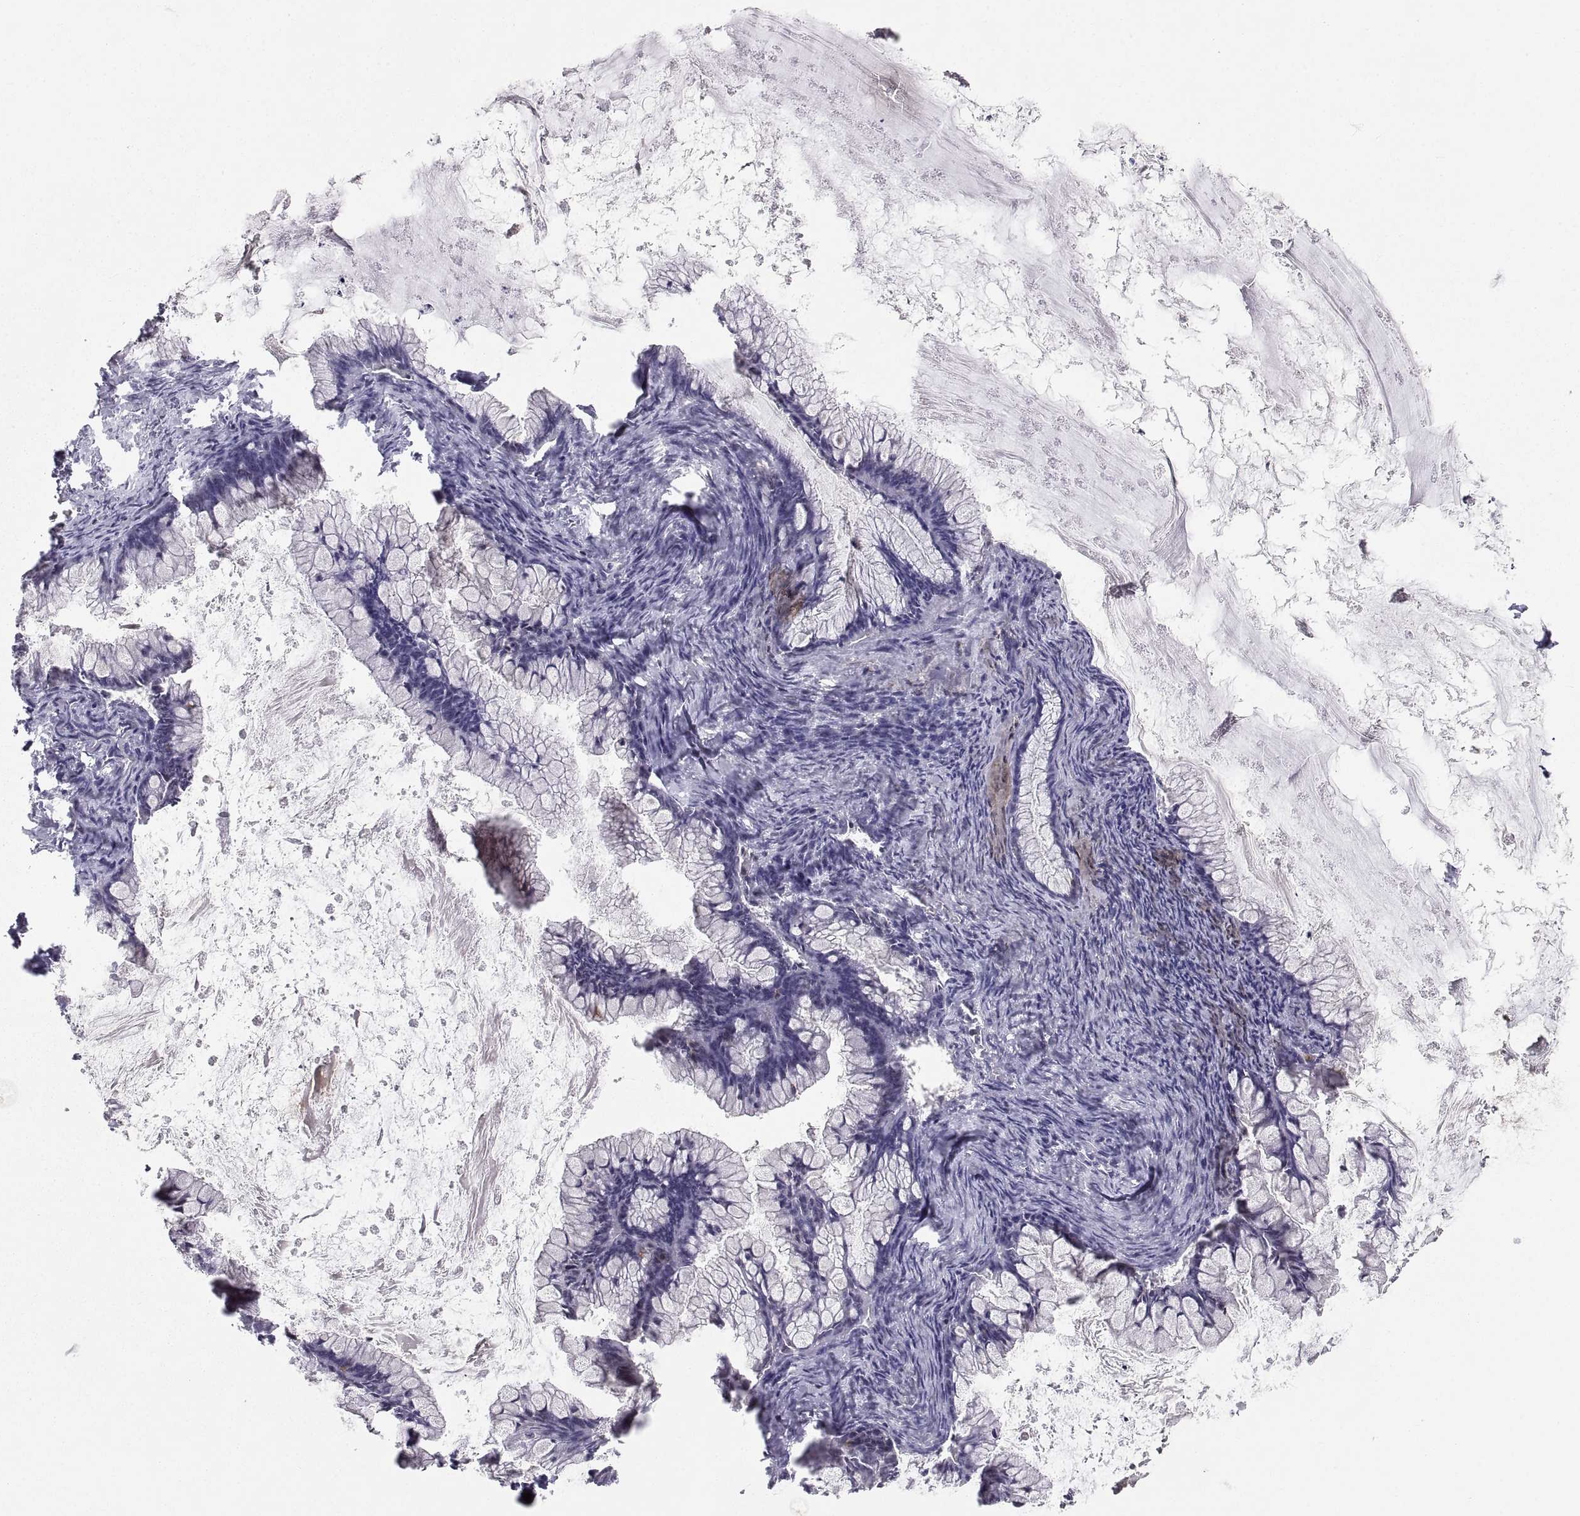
{"staining": {"intensity": "negative", "quantity": "none", "location": "none"}, "tissue": "ovarian cancer", "cell_type": "Tumor cells", "image_type": "cancer", "snomed": [{"axis": "morphology", "description": "Cystadenocarcinoma, mucinous, NOS"}, {"axis": "topography", "description": "Ovary"}], "caption": "IHC of human ovarian mucinous cystadenocarcinoma shows no positivity in tumor cells.", "gene": "ABL2", "patient": {"sex": "female", "age": 67}}